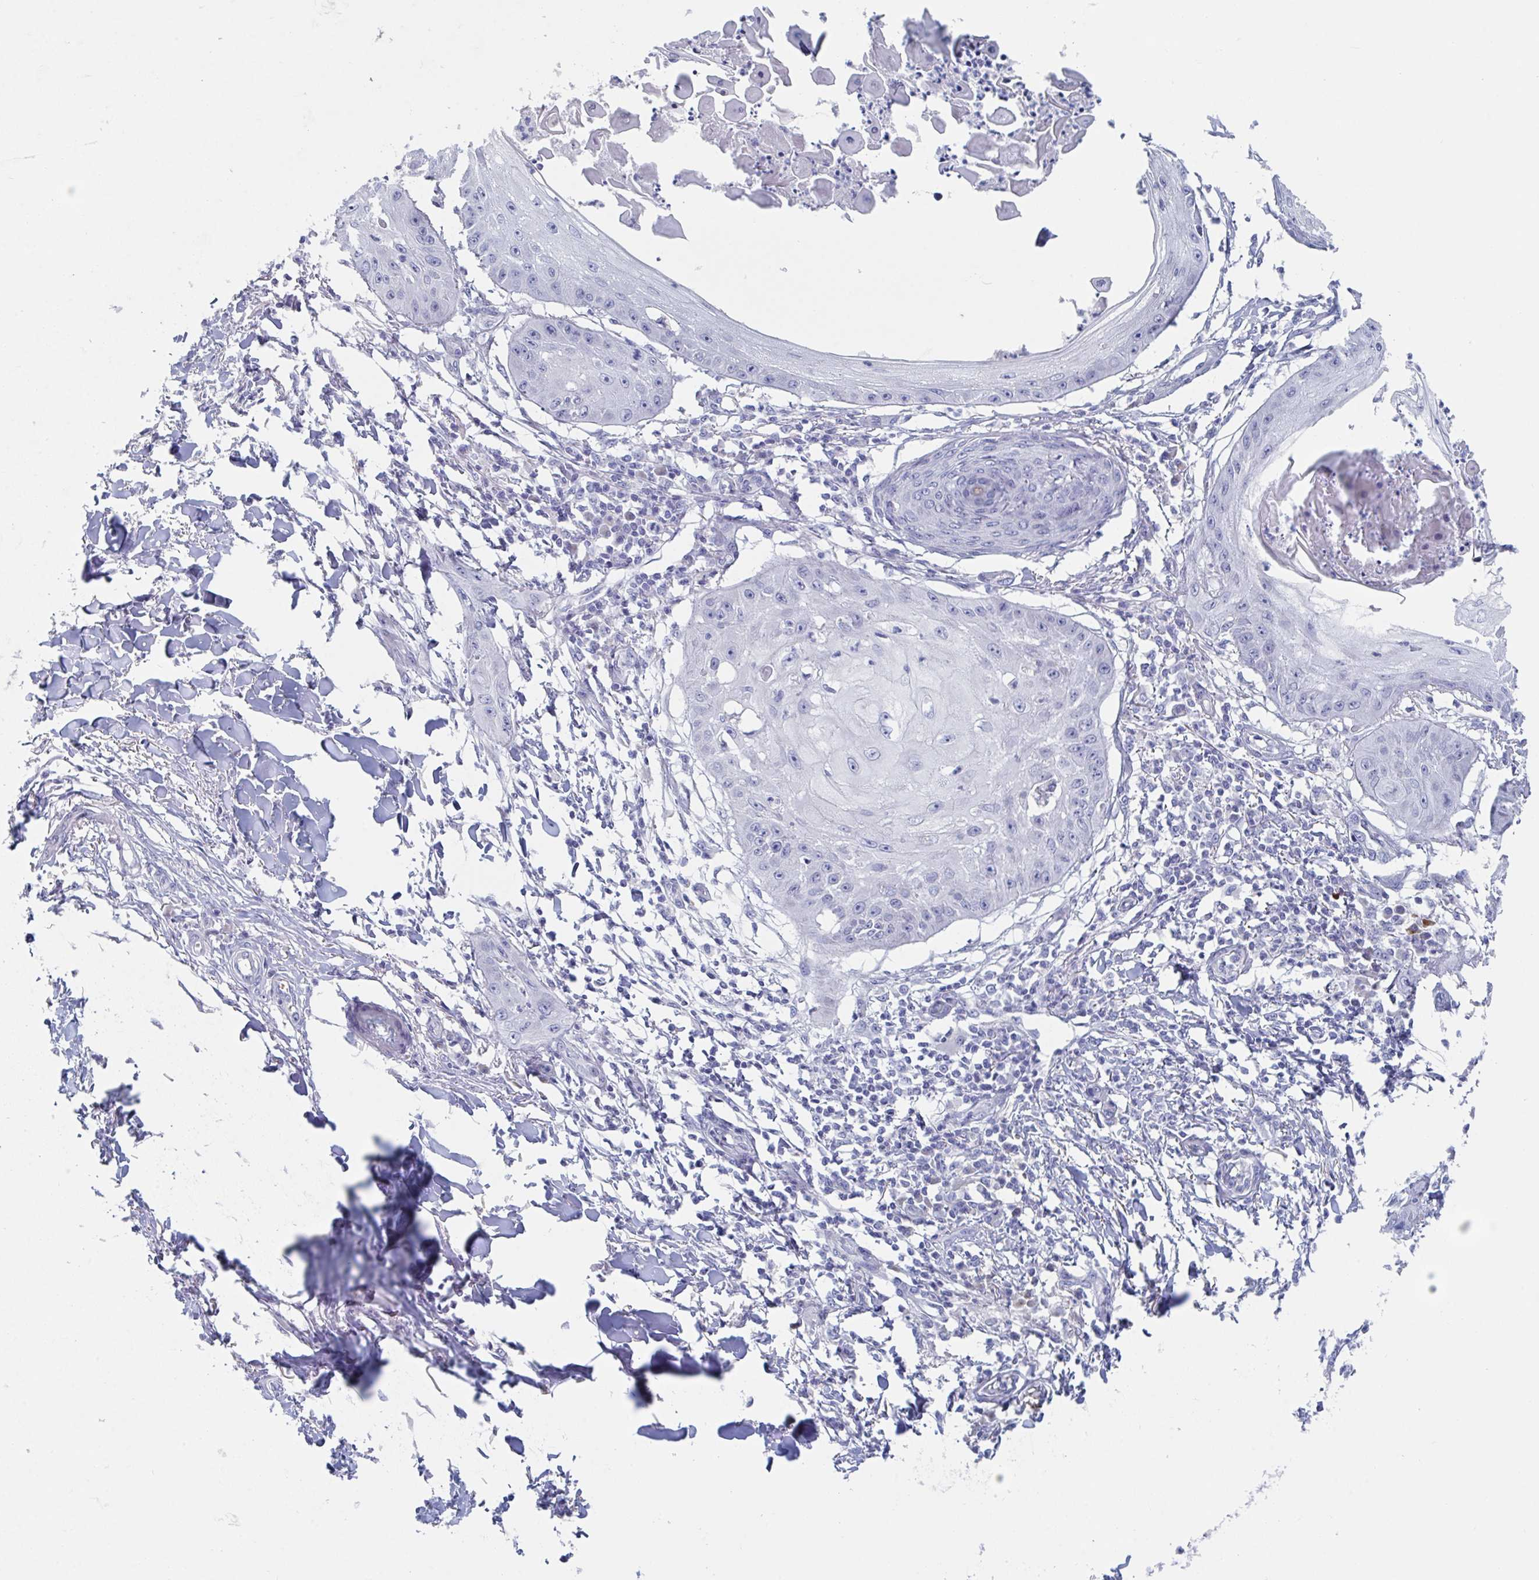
{"staining": {"intensity": "negative", "quantity": "none", "location": "none"}, "tissue": "skin cancer", "cell_type": "Tumor cells", "image_type": "cancer", "snomed": [{"axis": "morphology", "description": "Squamous cell carcinoma, NOS"}, {"axis": "topography", "description": "Skin"}], "caption": "A micrograph of human skin cancer (squamous cell carcinoma) is negative for staining in tumor cells.", "gene": "NT5C3B", "patient": {"sex": "male", "age": 70}}